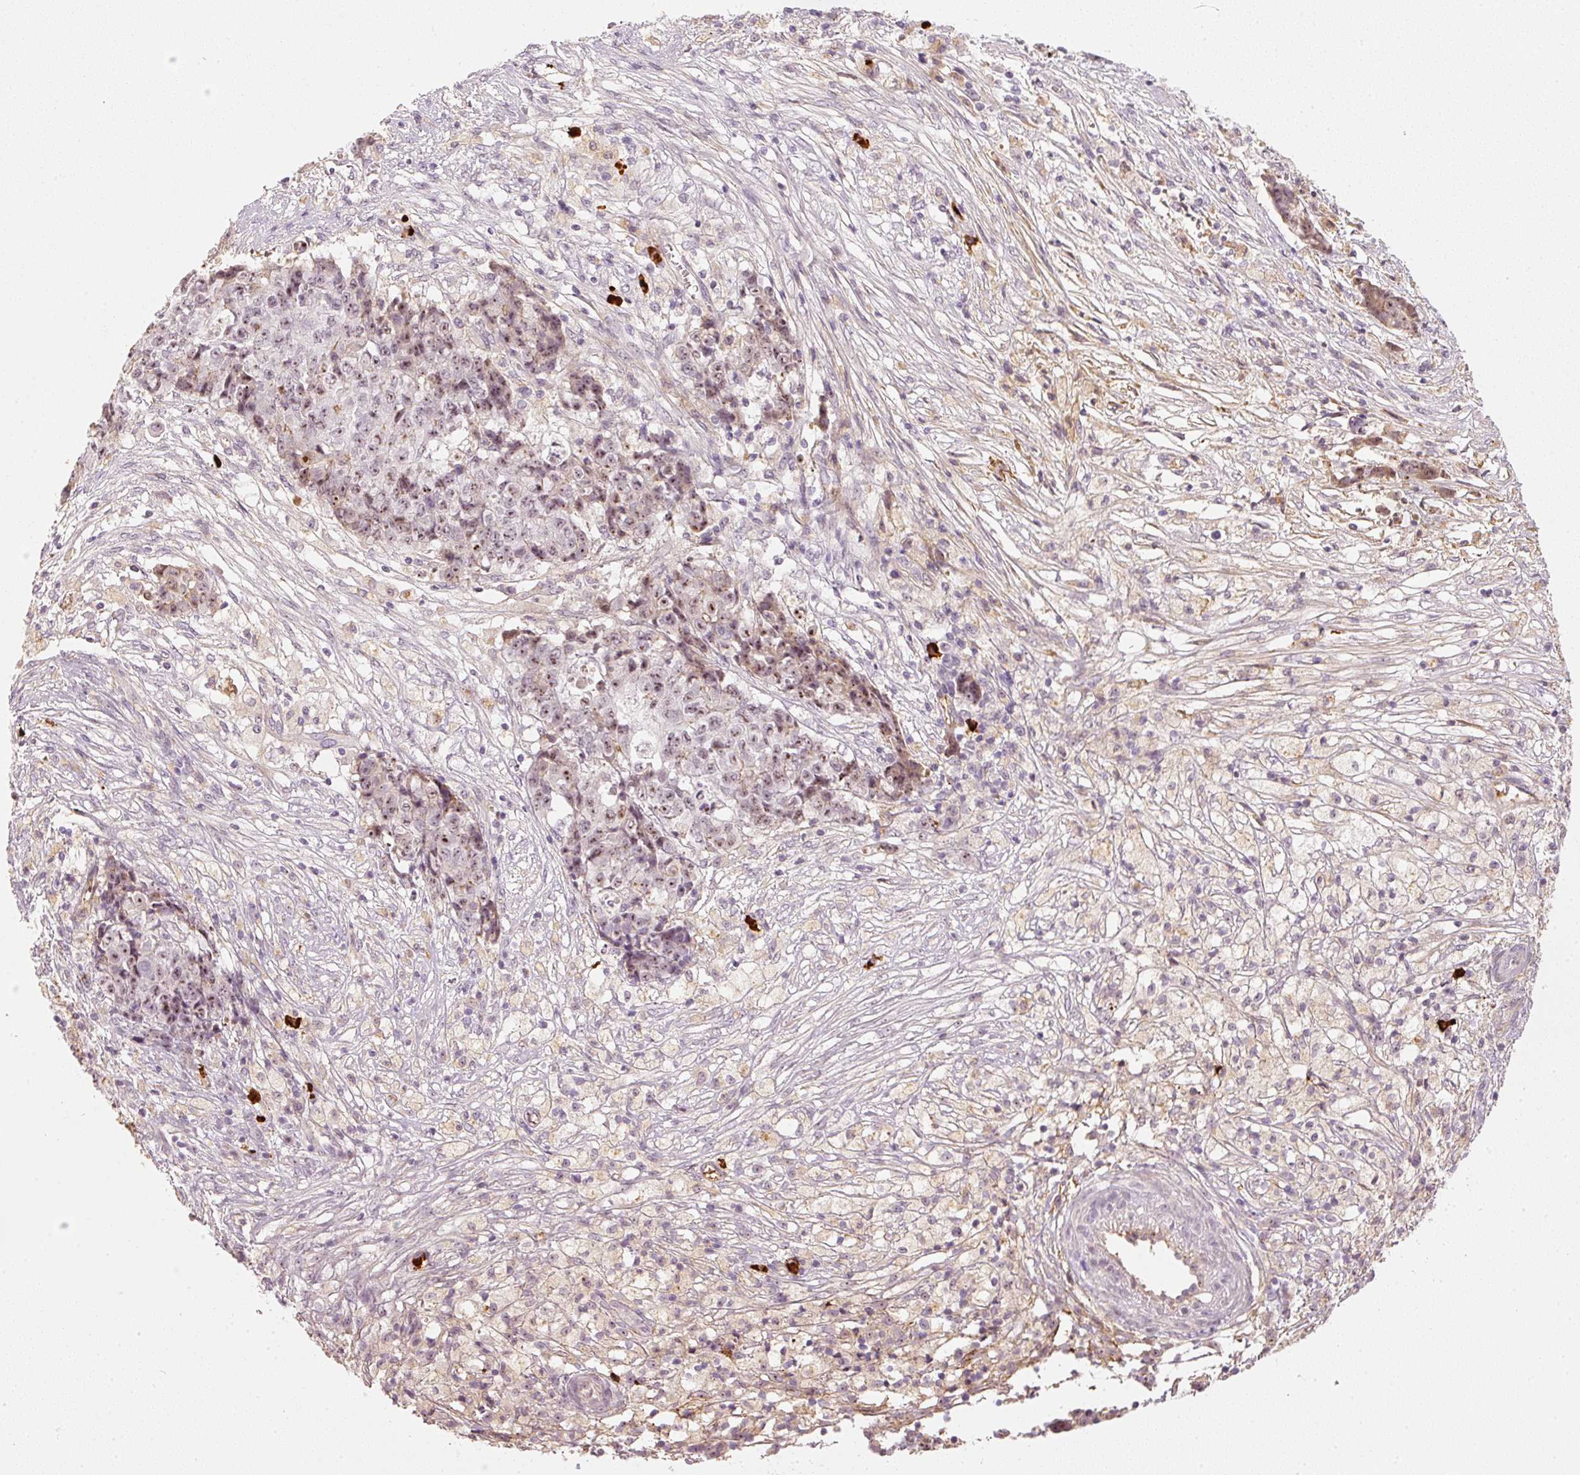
{"staining": {"intensity": "moderate", "quantity": ">75%", "location": "nuclear"}, "tissue": "ovarian cancer", "cell_type": "Tumor cells", "image_type": "cancer", "snomed": [{"axis": "morphology", "description": "Carcinoma, endometroid"}, {"axis": "topography", "description": "Ovary"}], "caption": "Immunohistochemical staining of ovarian endometroid carcinoma demonstrates moderate nuclear protein staining in approximately >75% of tumor cells.", "gene": "VCAM1", "patient": {"sex": "female", "age": 42}}